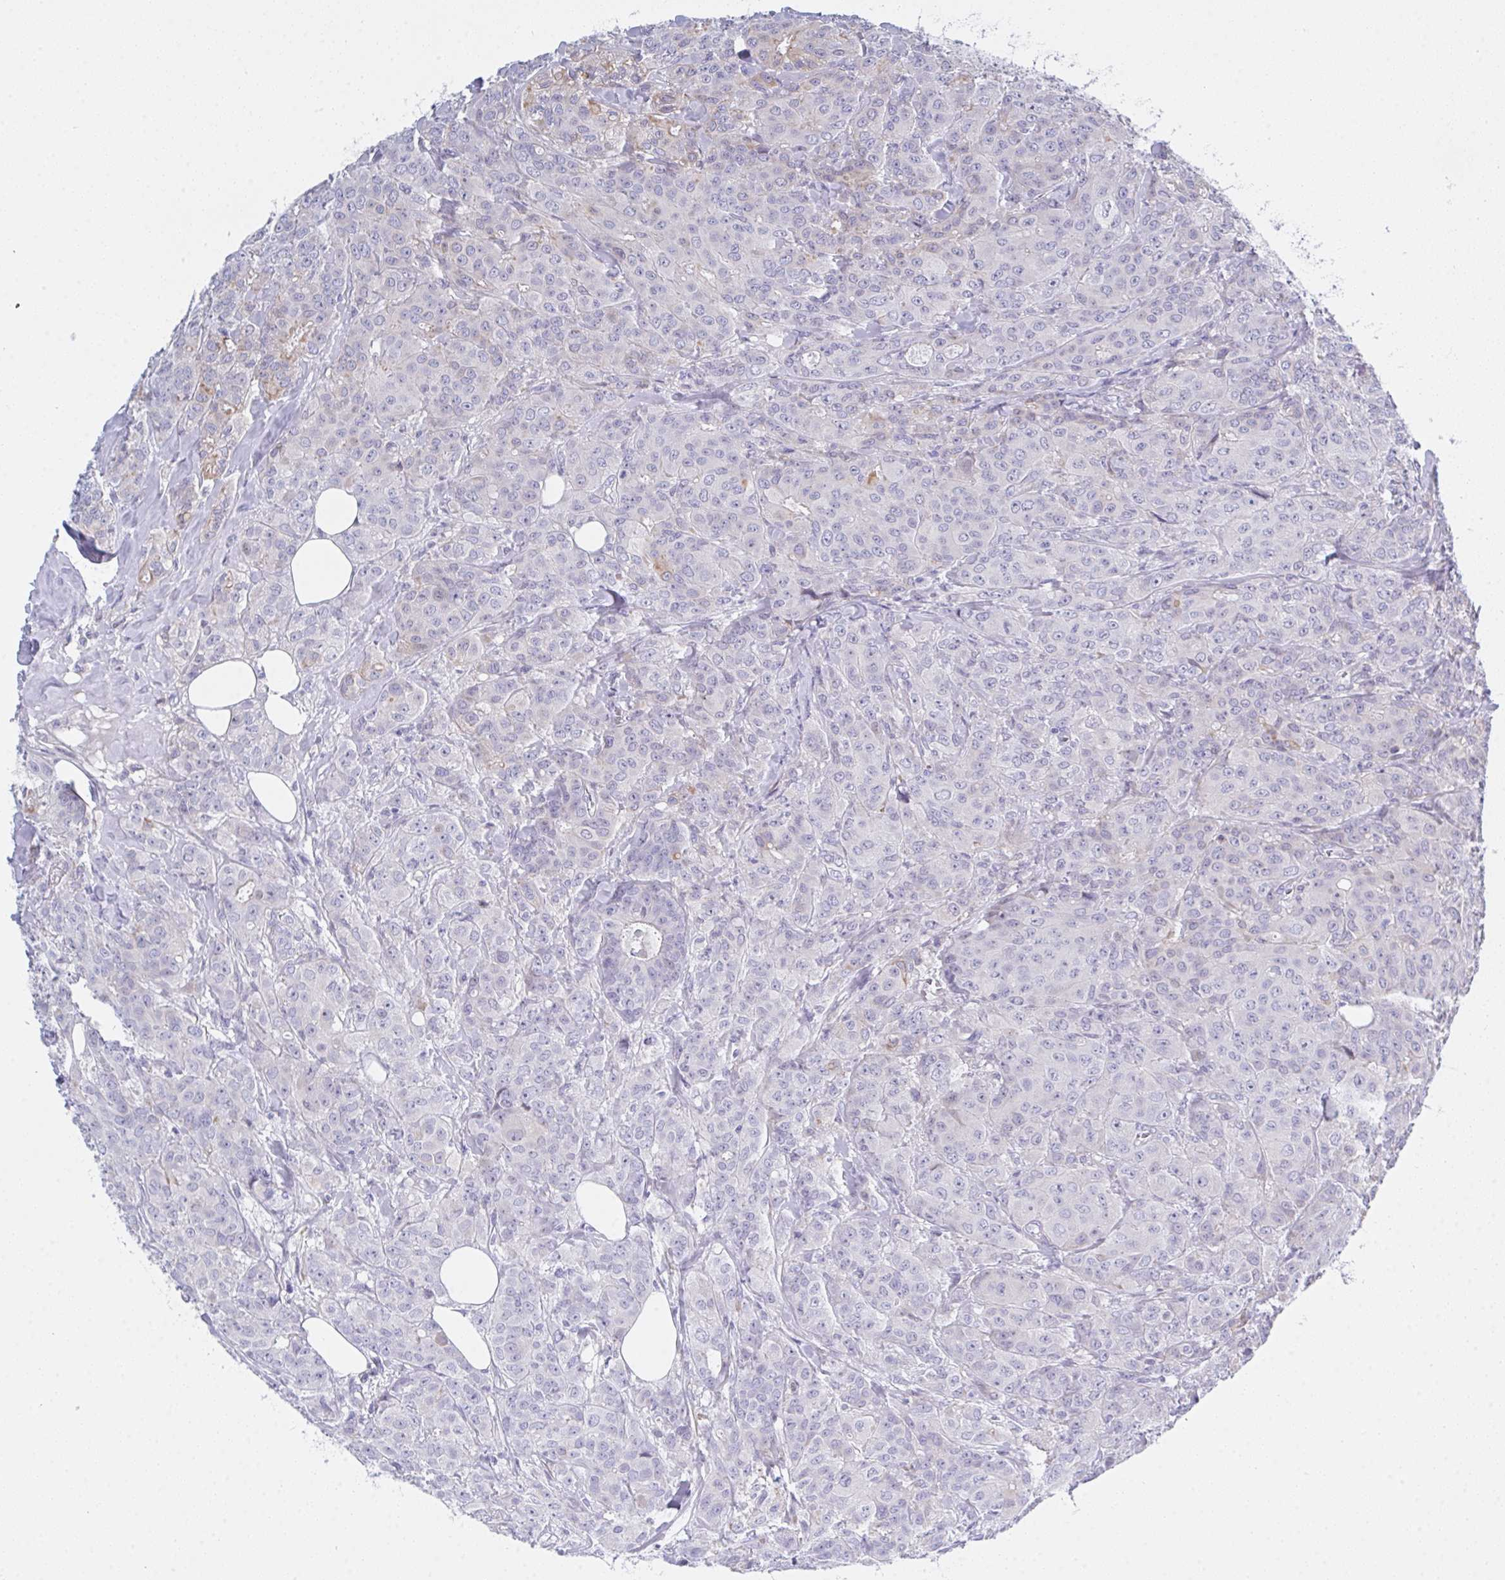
{"staining": {"intensity": "weak", "quantity": "<25%", "location": "cytoplasmic/membranous"}, "tissue": "breast cancer", "cell_type": "Tumor cells", "image_type": "cancer", "snomed": [{"axis": "morphology", "description": "Normal tissue, NOS"}, {"axis": "morphology", "description": "Duct carcinoma"}, {"axis": "topography", "description": "Breast"}], "caption": "An IHC image of infiltrating ductal carcinoma (breast) is shown. There is no staining in tumor cells of infiltrating ductal carcinoma (breast).", "gene": "FBXO47", "patient": {"sex": "female", "age": 43}}